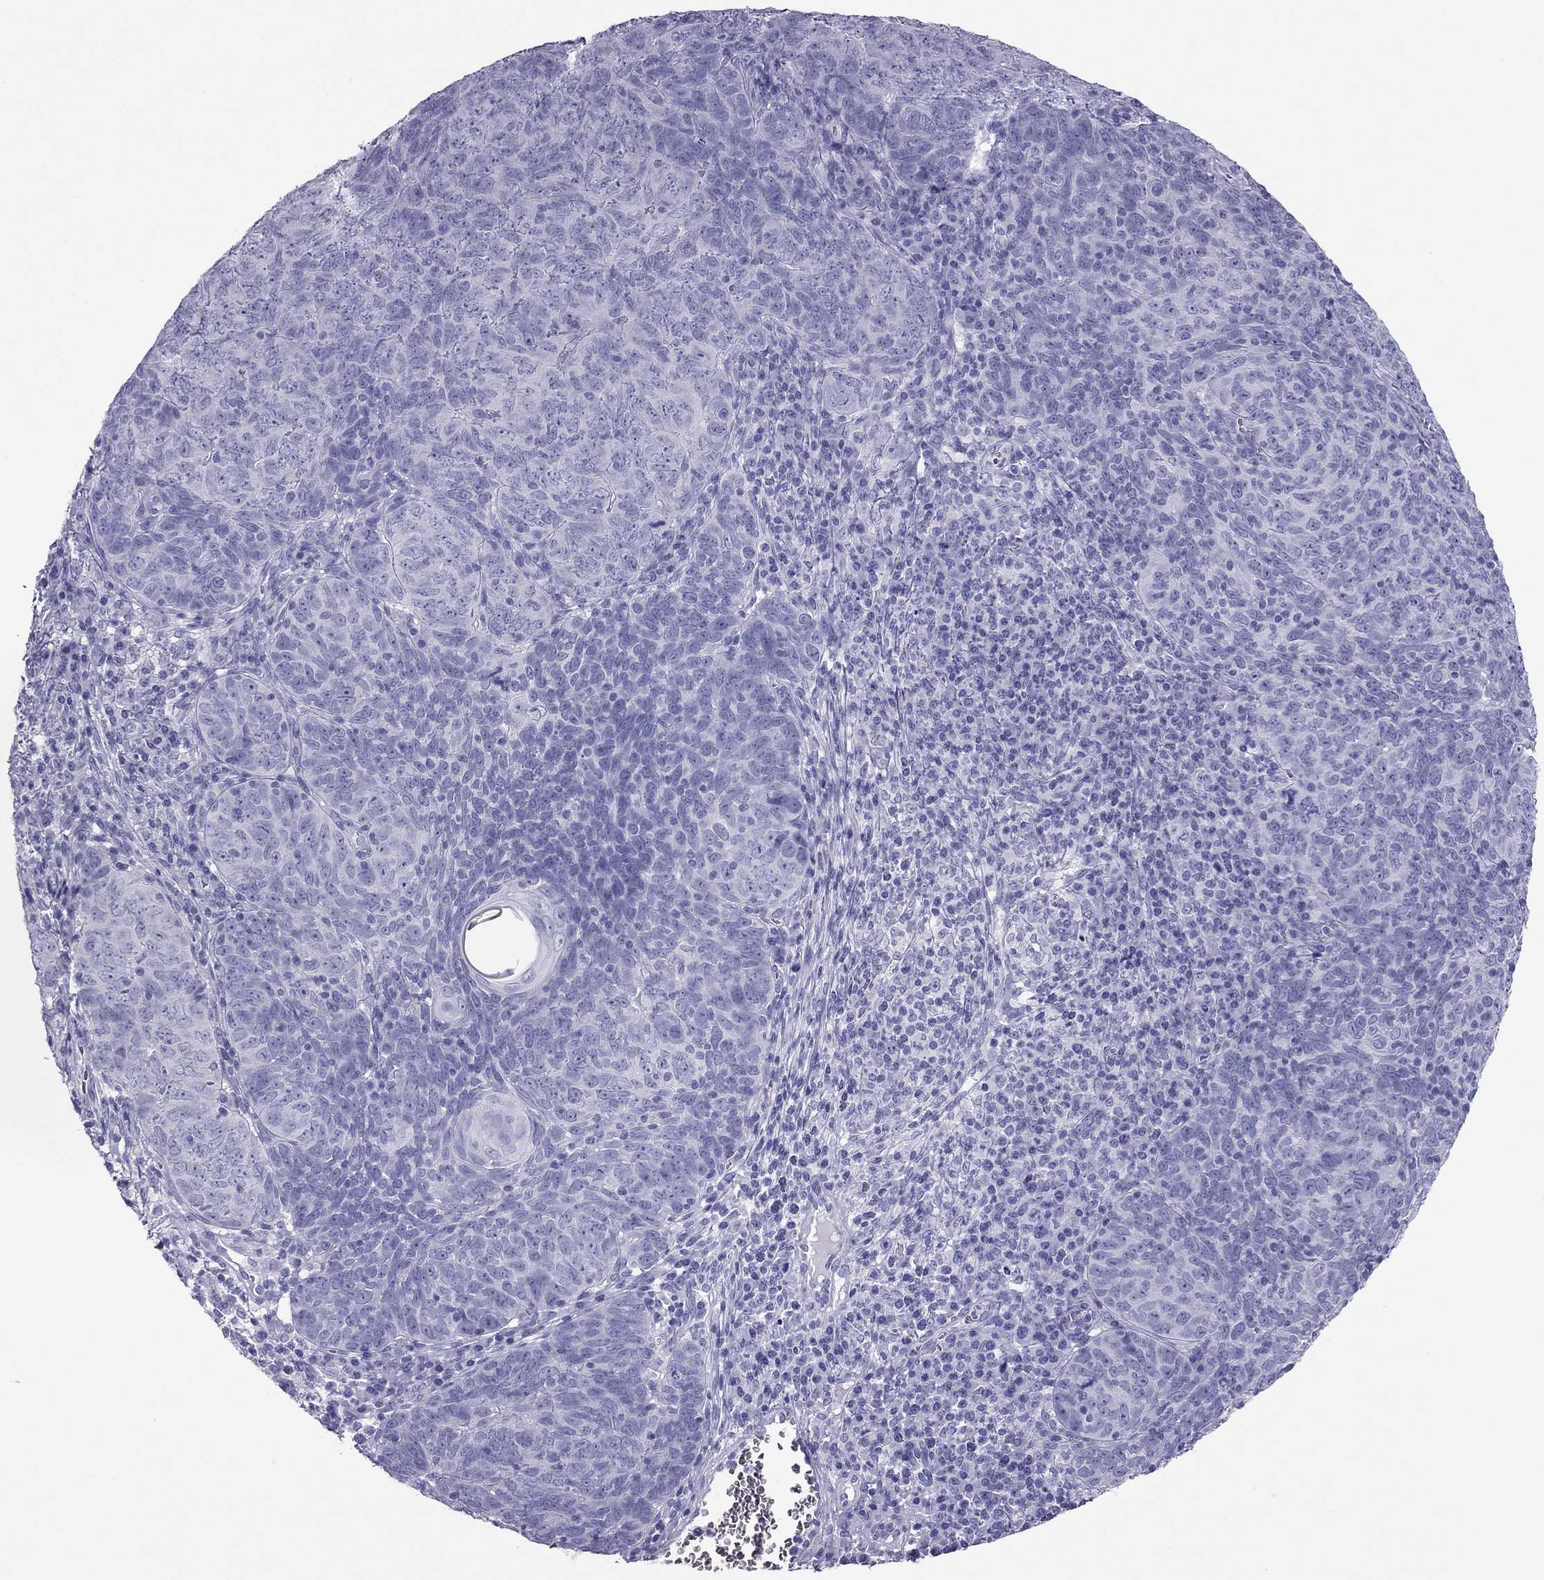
{"staining": {"intensity": "negative", "quantity": "none", "location": "none"}, "tissue": "skin cancer", "cell_type": "Tumor cells", "image_type": "cancer", "snomed": [{"axis": "morphology", "description": "Squamous cell carcinoma, NOS"}, {"axis": "topography", "description": "Skin"}, {"axis": "topography", "description": "Anal"}], "caption": "A micrograph of squamous cell carcinoma (skin) stained for a protein demonstrates no brown staining in tumor cells. Brightfield microscopy of immunohistochemistry stained with DAB (3,3'-diaminobenzidine) (brown) and hematoxylin (blue), captured at high magnification.", "gene": "PDE6A", "patient": {"sex": "female", "age": 51}}